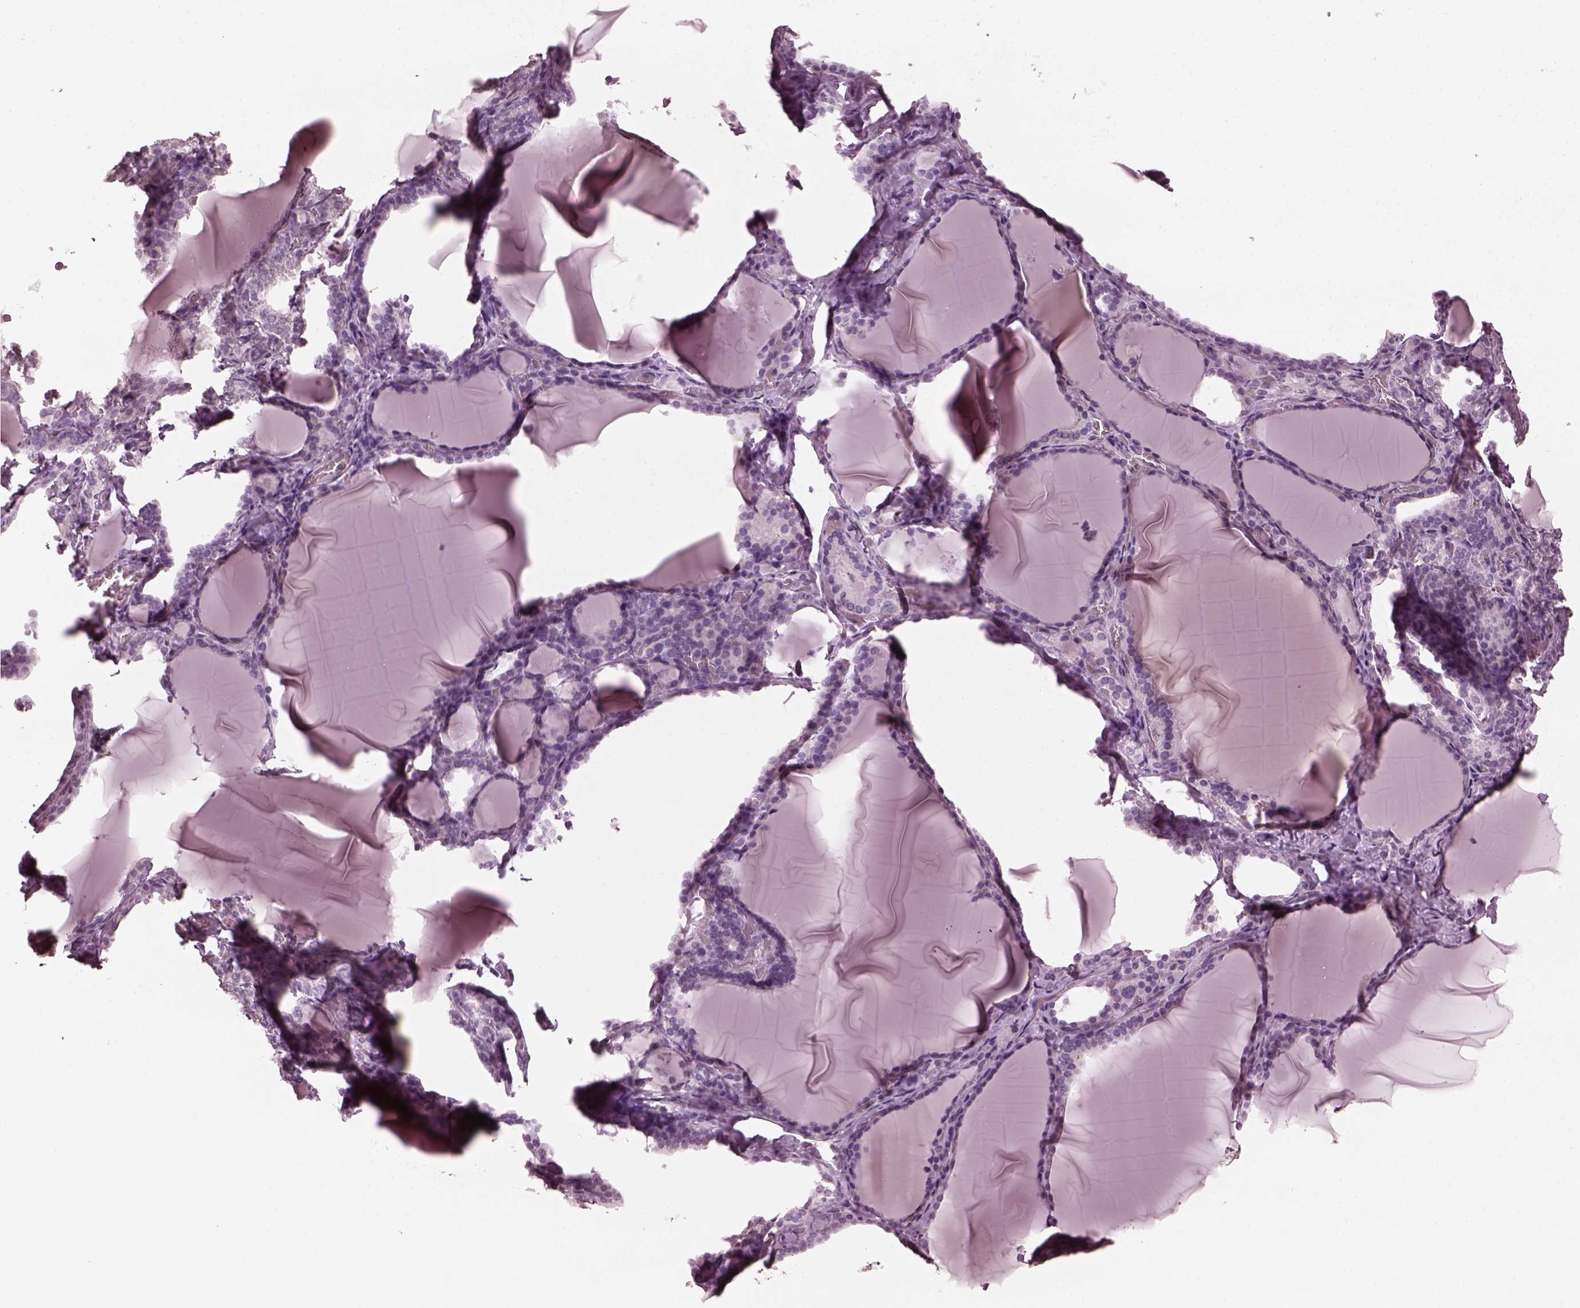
{"staining": {"intensity": "negative", "quantity": "none", "location": "none"}, "tissue": "thyroid gland", "cell_type": "Glandular cells", "image_type": "normal", "snomed": [{"axis": "morphology", "description": "Normal tissue, NOS"}, {"axis": "morphology", "description": "Hyperplasia, NOS"}, {"axis": "topography", "description": "Thyroid gland"}], "caption": "Immunohistochemistry (IHC) micrograph of benign thyroid gland: thyroid gland stained with DAB reveals no significant protein staining in glandular cells.", "gene": "KRT79", "patient": {"sex": "female", "age": 27}}